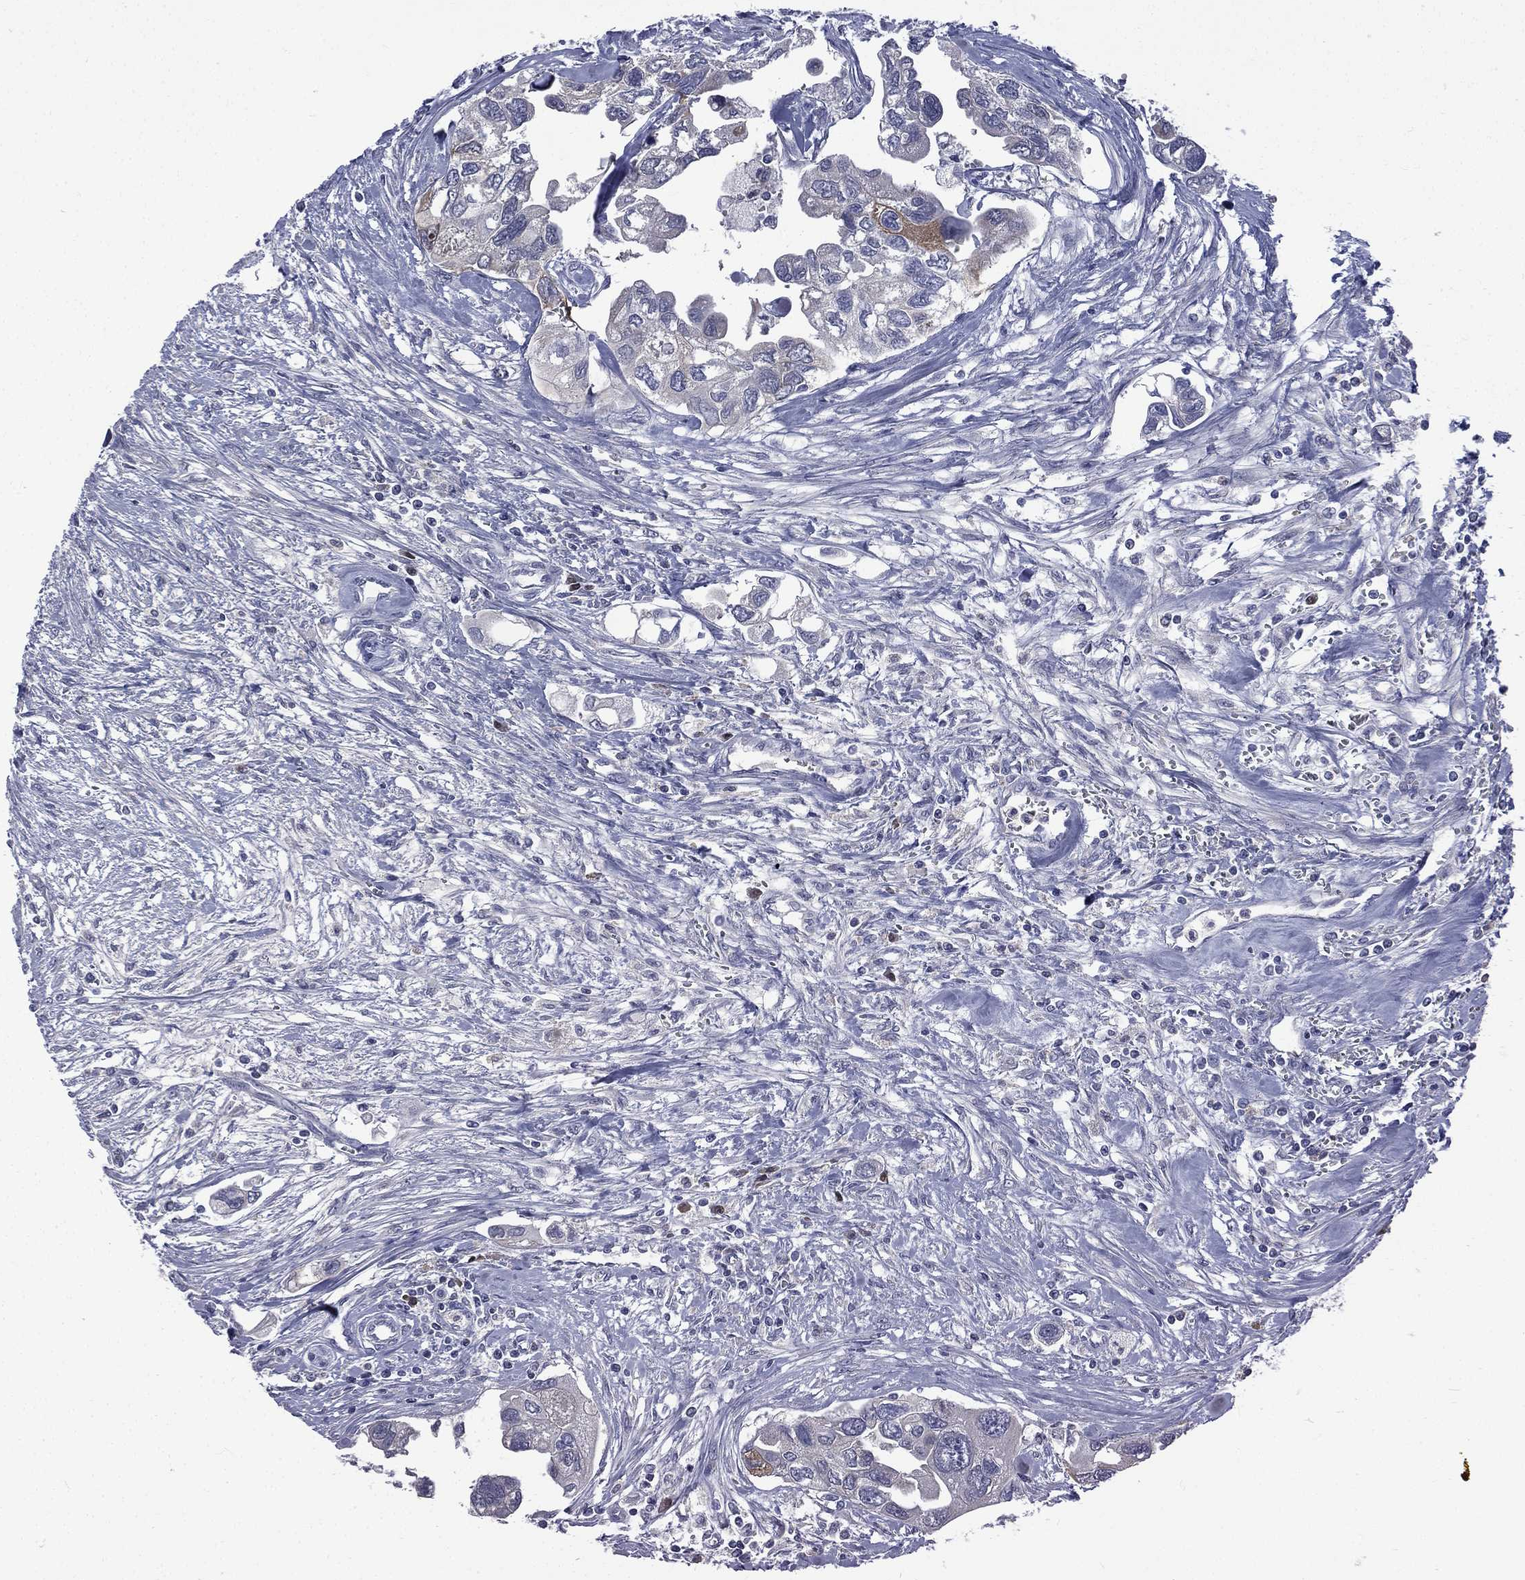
{"staining": {"intensity": "negative", "quantity": "none", "location": "none"}, "tissue": "urothelial cancer", "cell_type": "Tumor cells", "image_type": "cancer", "snomed": [{"axis": "morphology", "description": "Urothelial carcinoma, High grade"}, {"axis": "topography", "description": "Urinary bladder"}], "caption": "Tumor cells show no significant protein expression in high-grade urothelial carcinoma.", "gene": "CA12", "patient": {"sex": "male", "age": 59}}